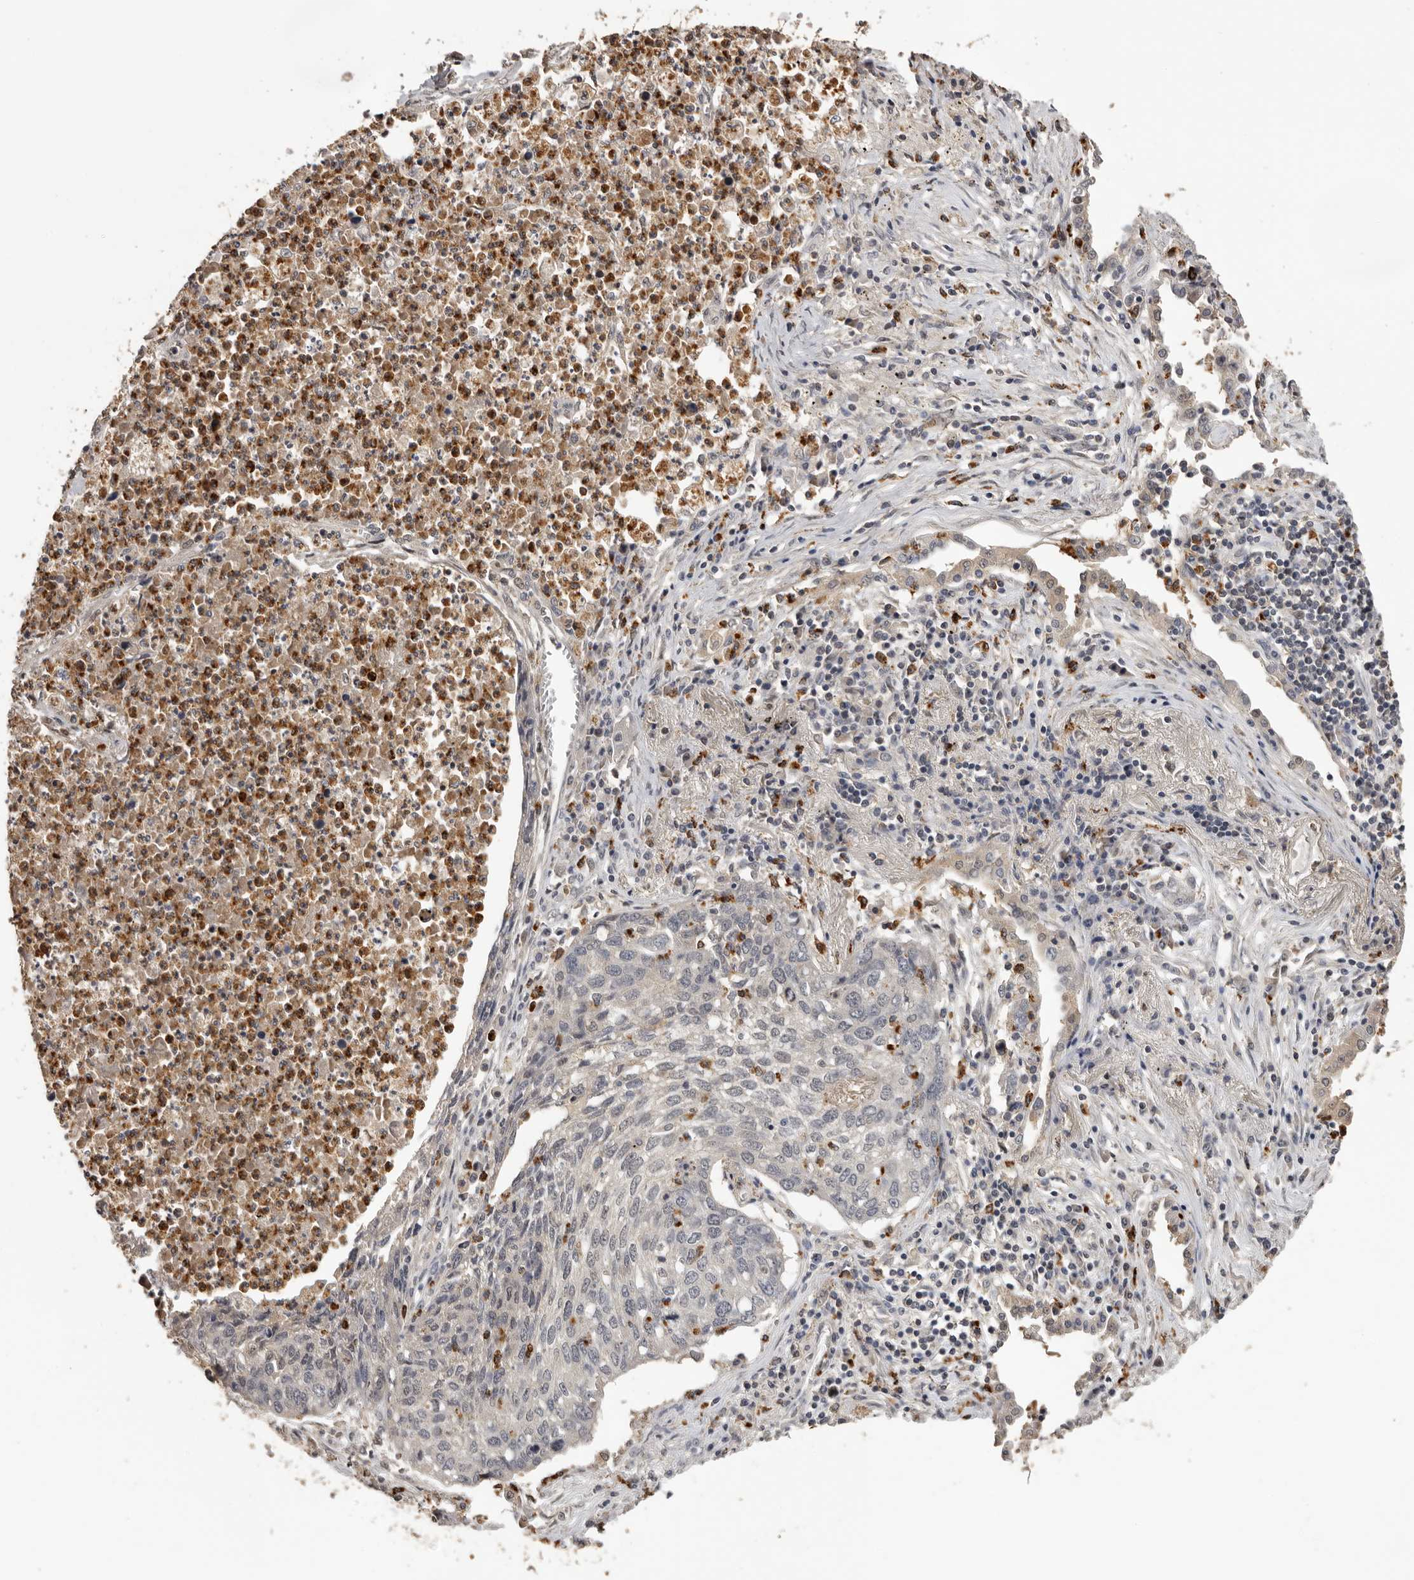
{"staining": {"intensity": "negative", "quantity": "none", "location": "none"}, "tissue": "lung cancer", "cell_type": "Tumor cells", "image_type": "cancer", "snomed": [{"axis": "morphology", "description": "Squamous cell carcinoma, NOS"}, {"axis": "topography", "description": "Lung"}], "caption": "DAB (3,3'-diaminobenzidine) immunohistochemical staining of human lung cancer (squamous cell carcinoma) reveals no significant positivity in tumor cells. (DAB (3,3'-diaminobenzidine) IHC with hematoxylin counter stain).", "gene": "KIF2B", "patient": {"sex": "female", "age": 63}}